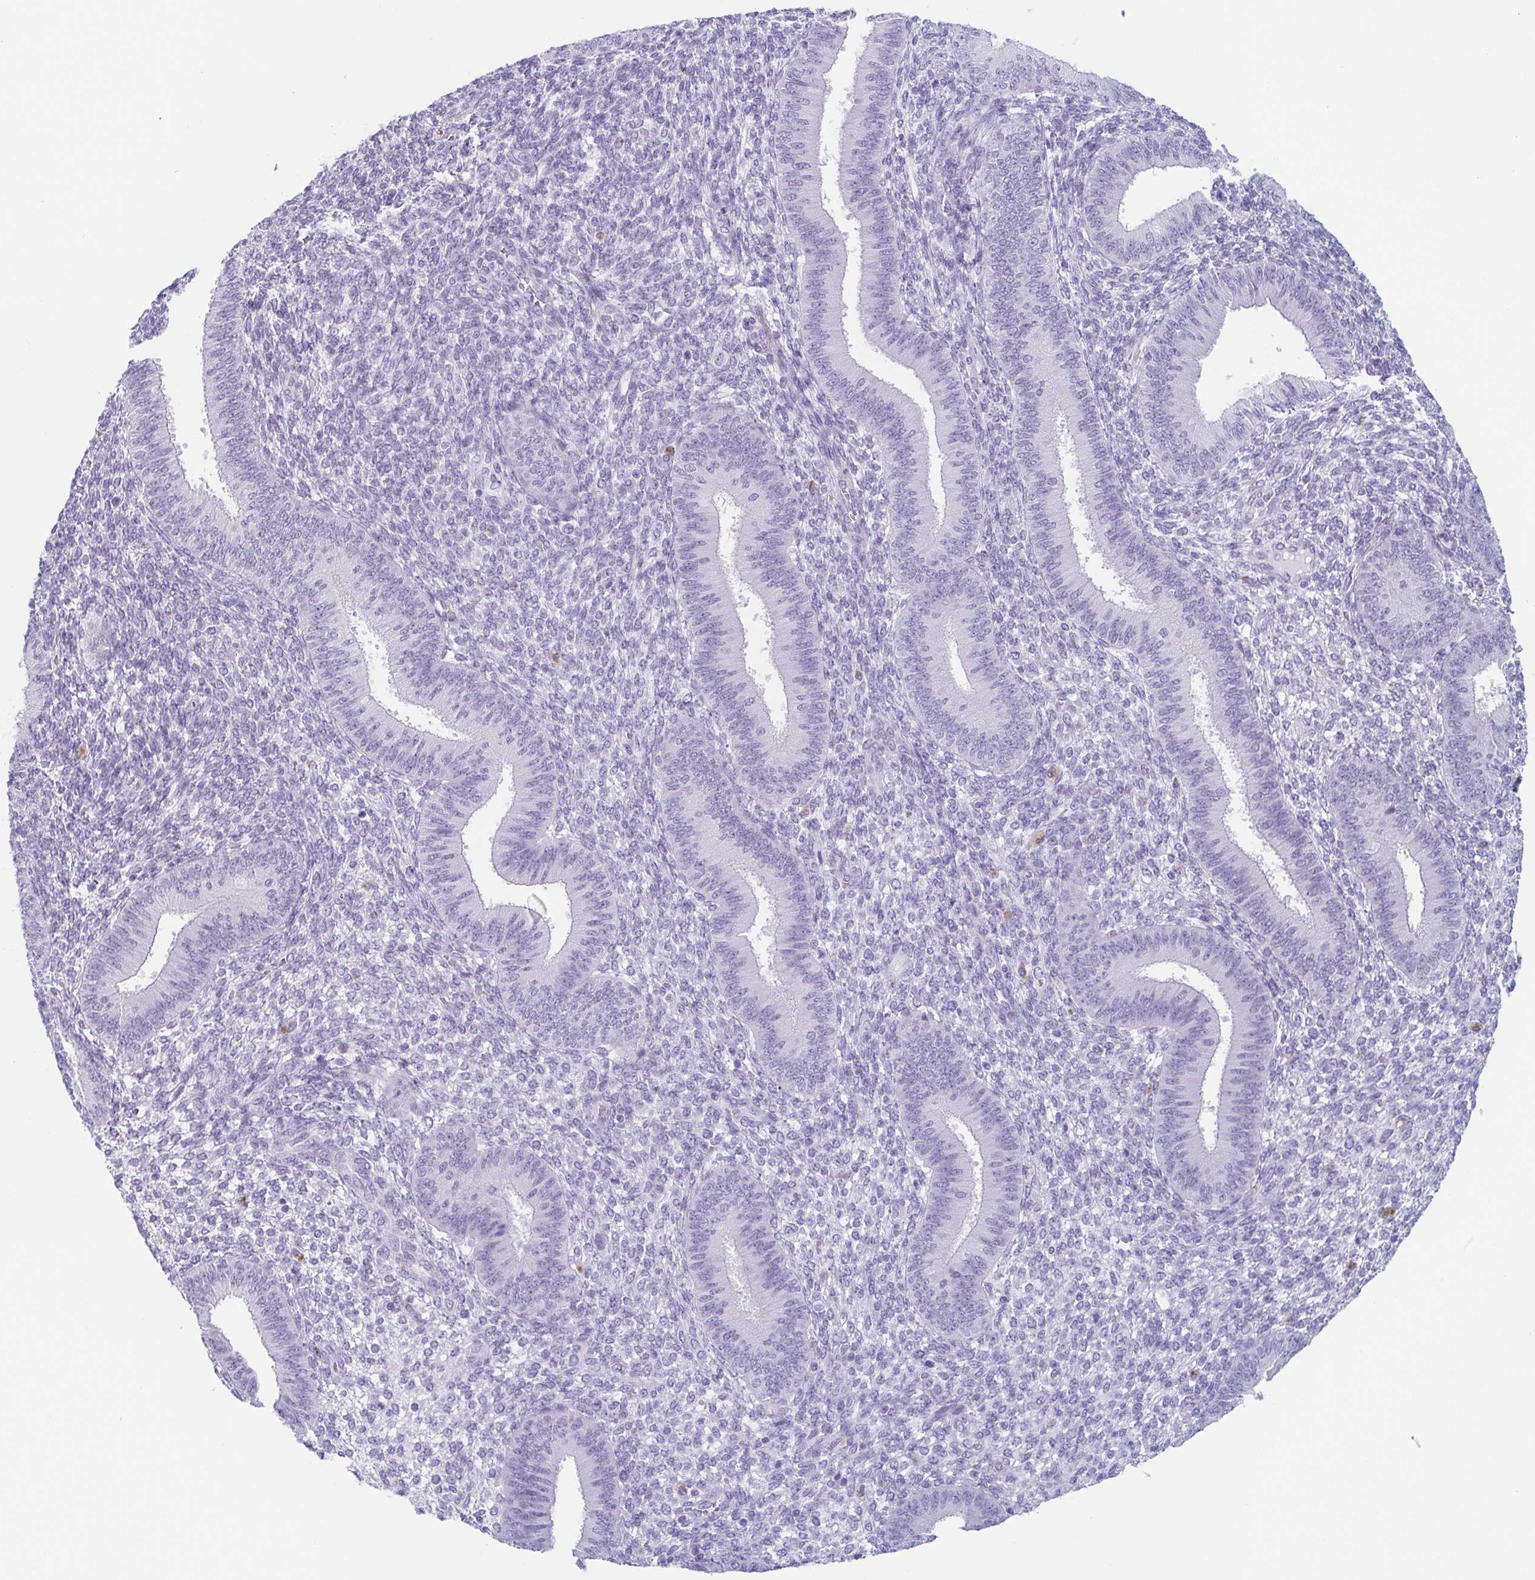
{"staining": {"intensity": "negative", "quantity": "none", "location": "none"}, "tissue": "endometrium", "cell_type": "Cells in endometrial stroma", "image_type": "normal", "snomed": [{"axis": "morphology", "description": "Normal tissue, NOS"}, {"axis": "topography", "description": "Endometrium"}], "caption": "Human endometrium stained for a protein using IHC reveals no staining in cells in endometrial stroma.", "gene": "TAGLN3", "patient": {"sex": "female", "age": 39}}